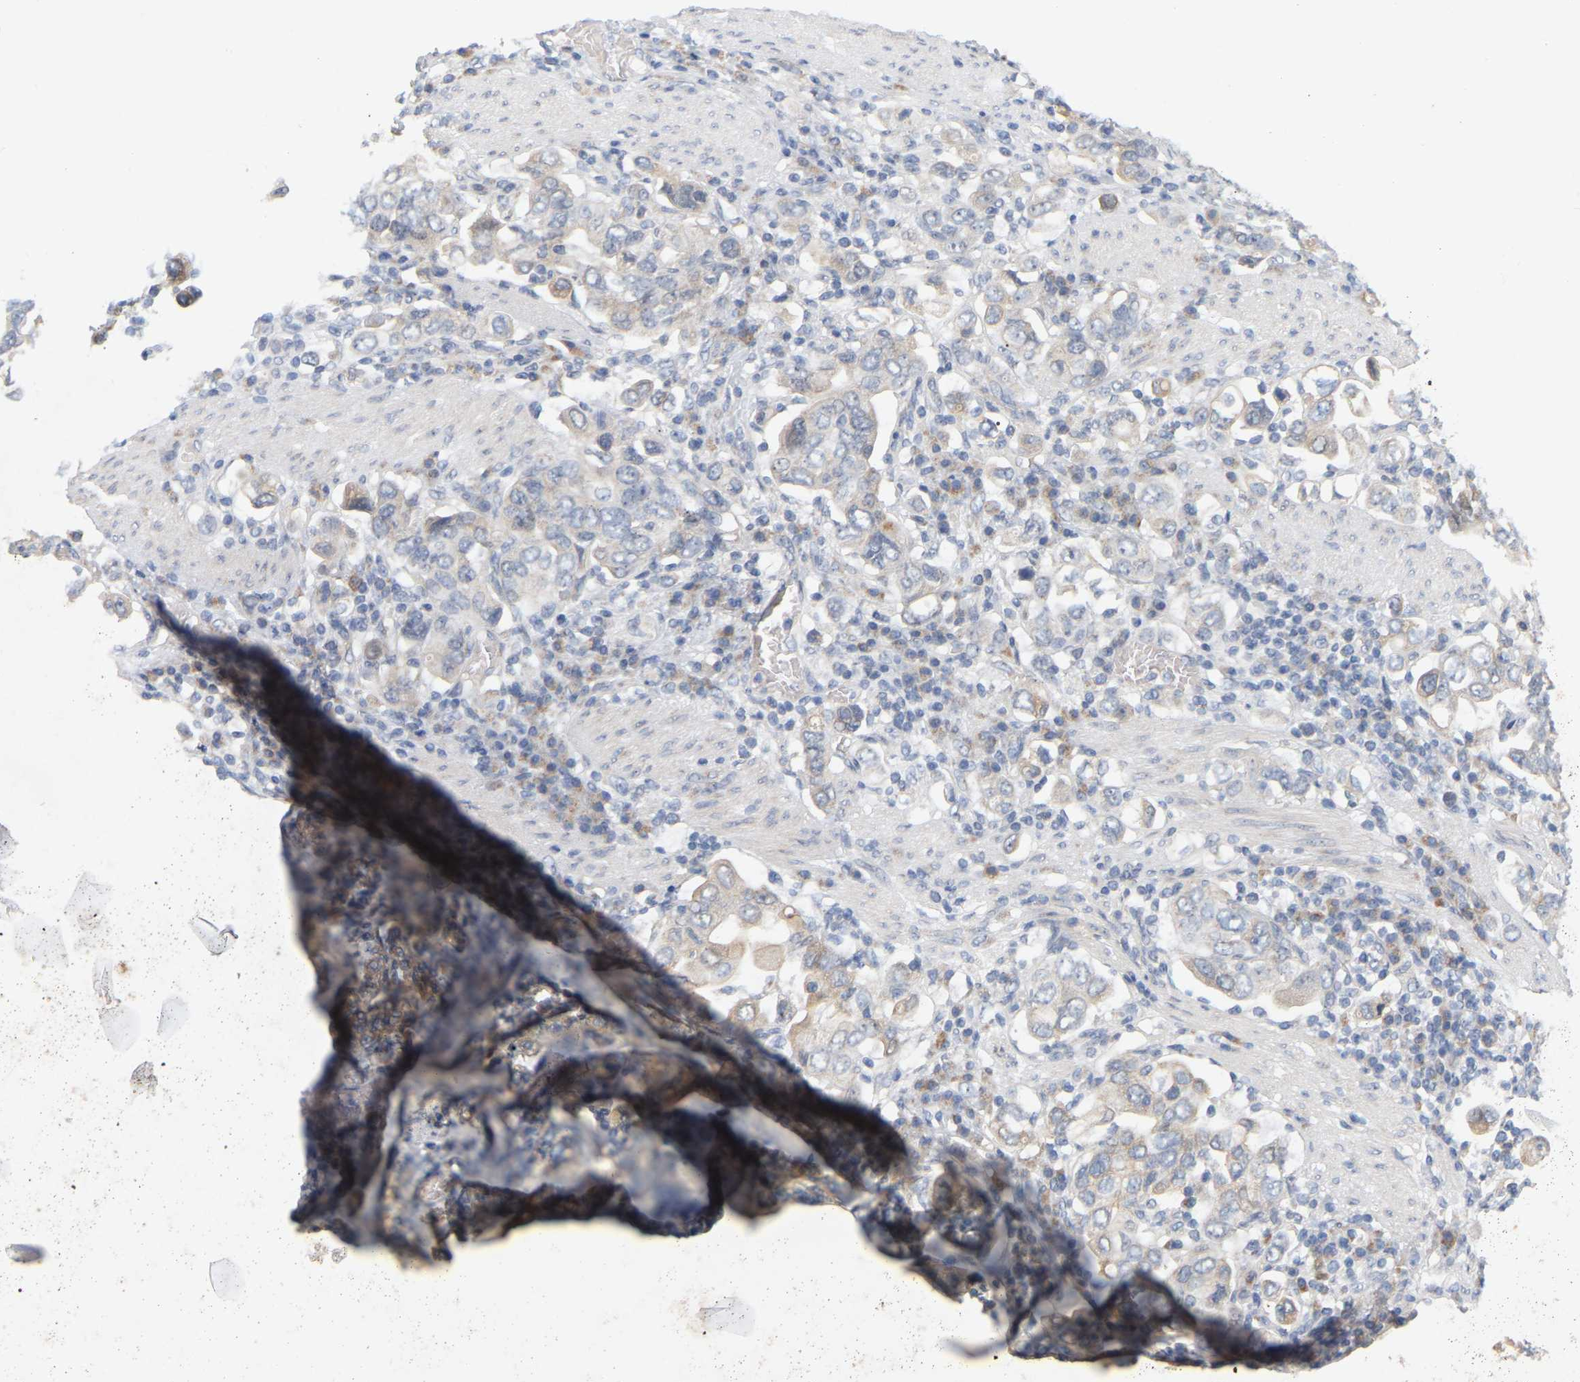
{"staining": {"intensity": "weak", "quantity": ">75%", "location": "cytoplasmic/membranous"}, "tissue": "stomach cancer", "cell_type": "Tumor cells", "image_type": "cancer", "snomed": [{"axis": "morphology", "description": "Adenocarcinoma, NOS"}, {"axis": "topography", "description": "Stomach, upper"}], "caption": "Protein staining of stomach cancer tissue shows weak cytoplasmic/membranous staining in approximately >75% of tumor cells.", "gene": "MINDY4", "patient": {"sex": "male", "age": 62}}